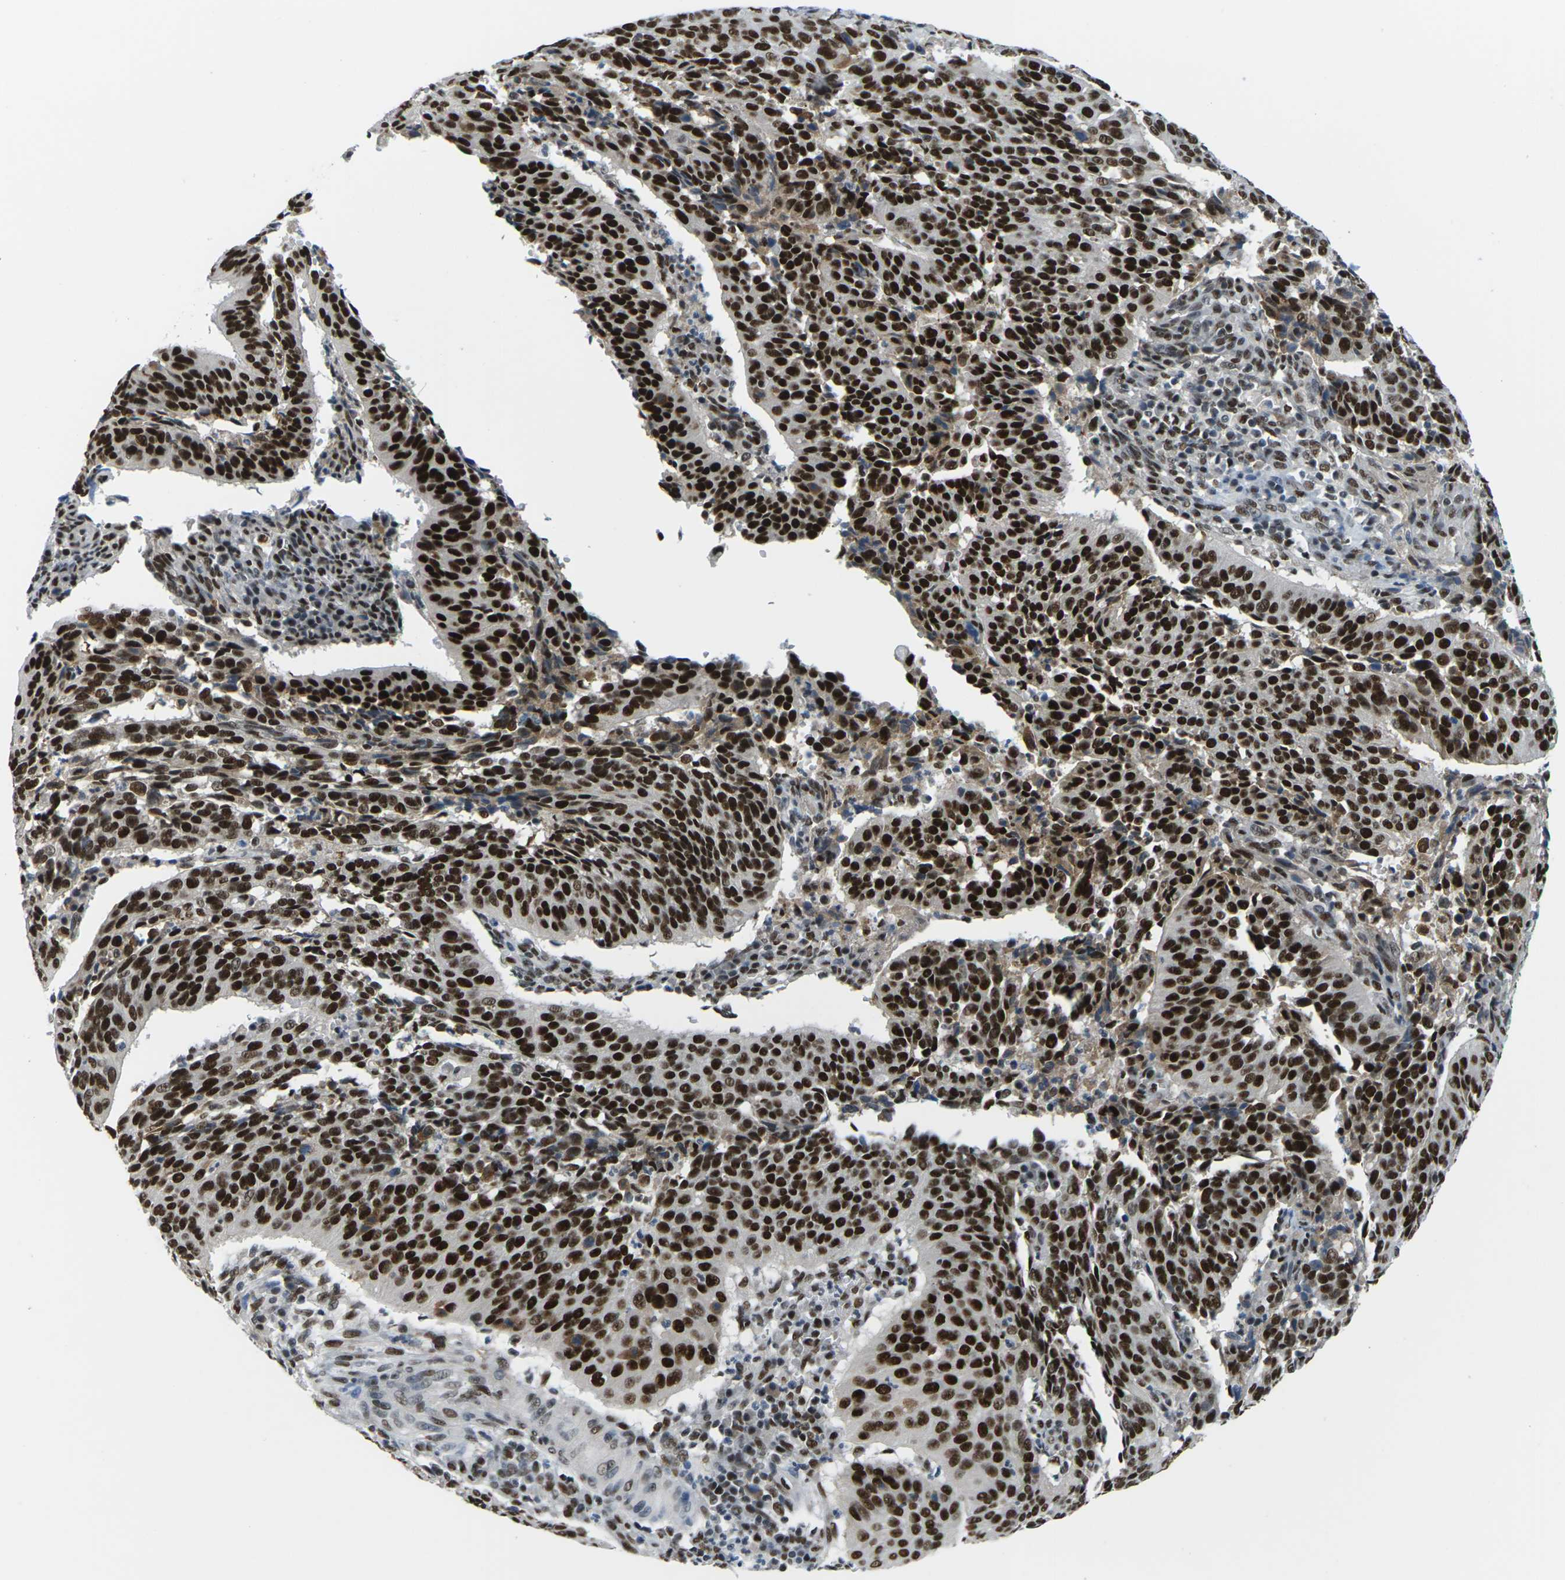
{"staining": {"intensity": "strong", "quantity": ">75%", "location": "nuclear"}, "tissue": "cervical cancer", "cell_type": "Tumor cells", "image_type": "cancer", "snomed": [{"axis": "morphology", "description": "Normal tissue, NOS"}, {"axis": "morphology", "description": "Squamous cell carcinoma, NOS"}, {"axis": "topography", "description": "Cervix"}], "caption": "Immunohistochemical staining of human cervical cancer reveals high levels of strong nuclear protein positivity in about >75% of tumor cells. The staining was performed using DAB, with brown indicating positive protein expression. Nuclei are stained blue with hematoxylin.", "gene": "PSME3", "patient": {"sex": "female", "age": 39}}